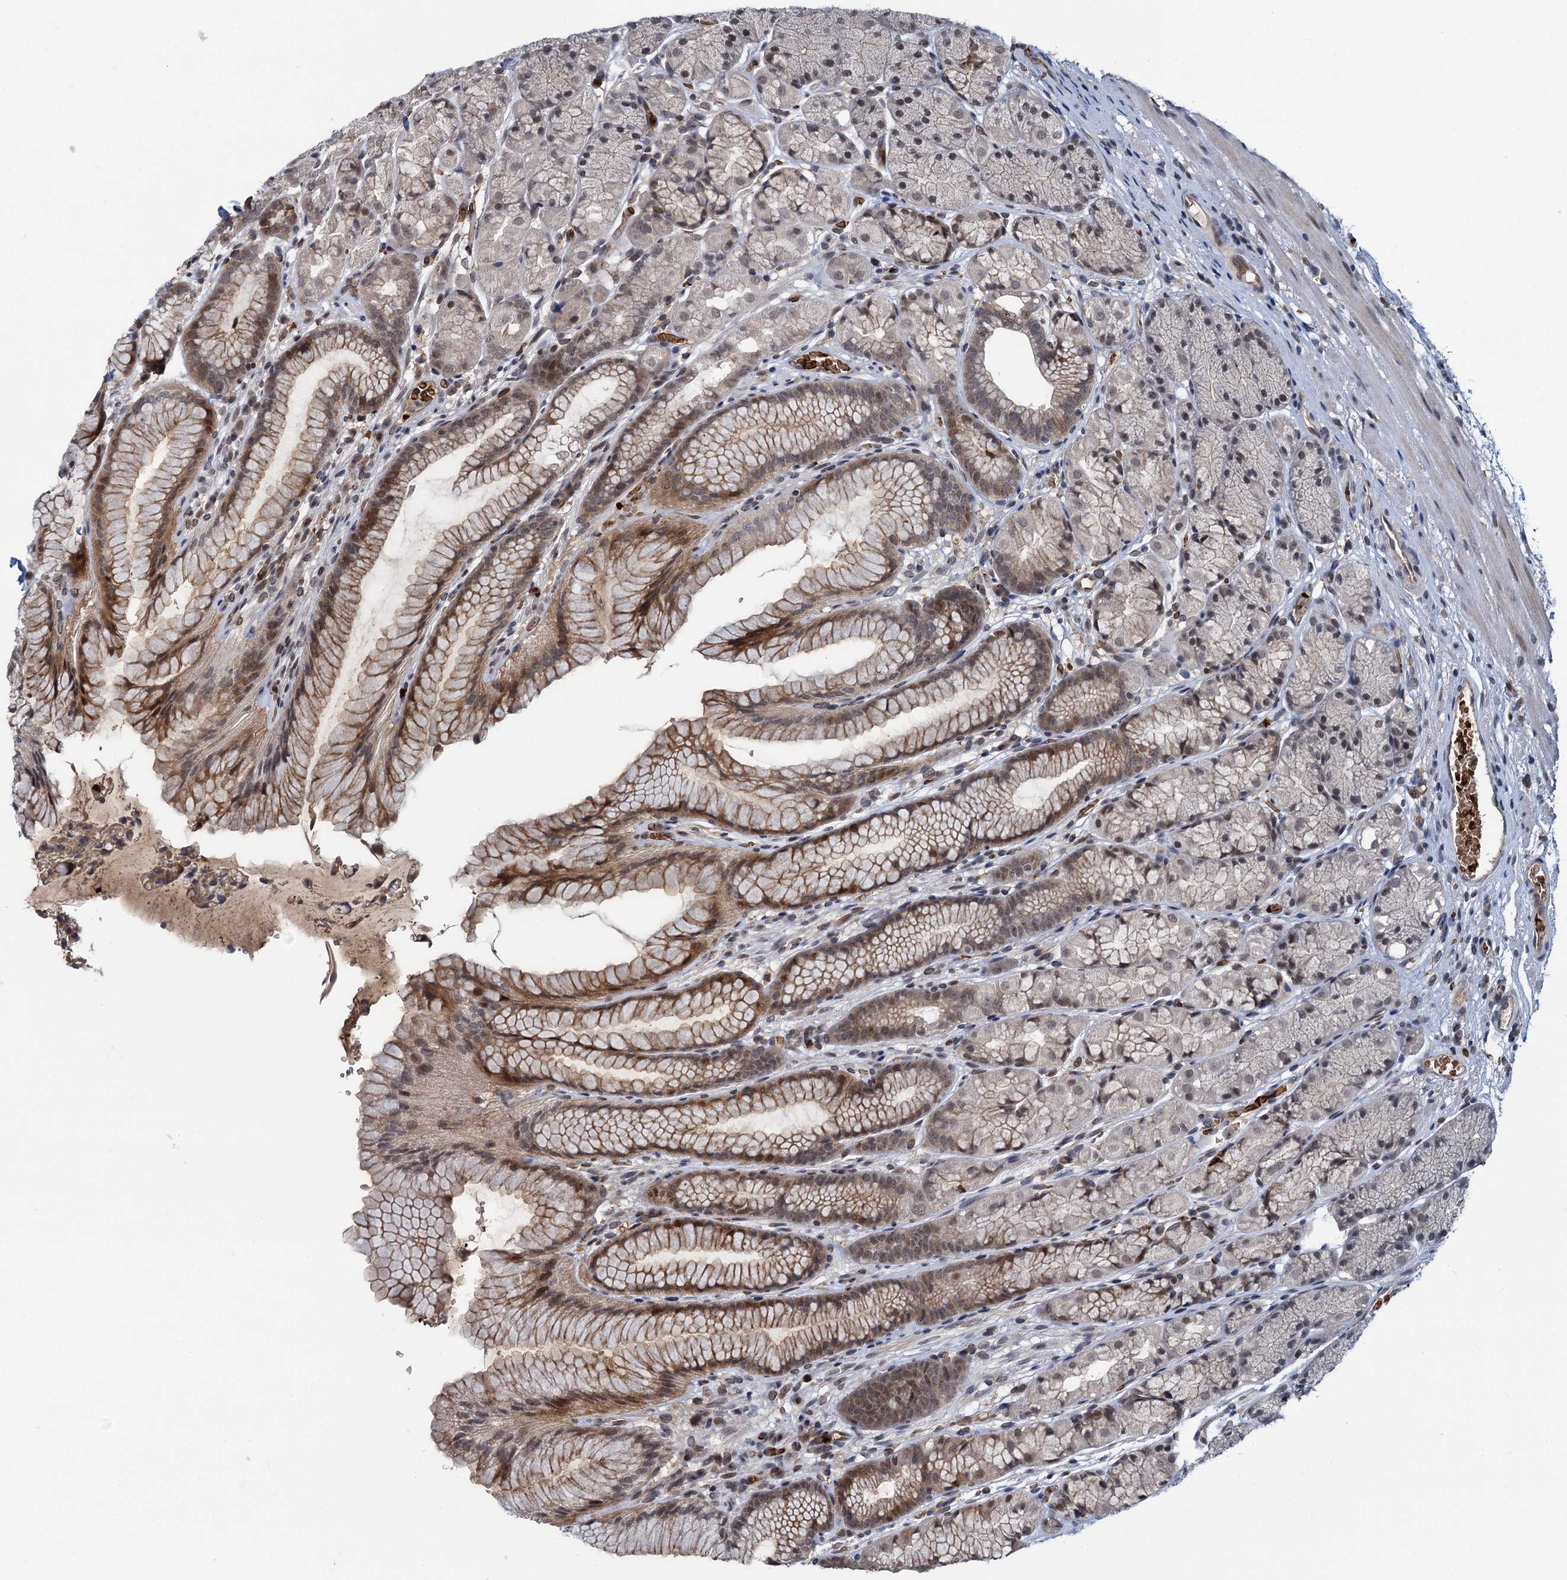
{"staining": {"intensity": "moderate", "quantity": "<25%", "location": "cytoplasmic/membranous,nuclear"}, "tissue": "stomach", "cell_type": "Glandular cells", "image_type": "normal", "snomed": [{"axis": "morphology", "description": "Normal tissue, NOS"}, {"axis": "topography", "description": "Stomach"}], "caption": "A low amount of moderate cytoplasmic/membranous,nuclear expression is seen in about <25% of glandular cells in normal stomach.", "gene": "FANCI", "patient": {"sex": "male", "age": 63}}